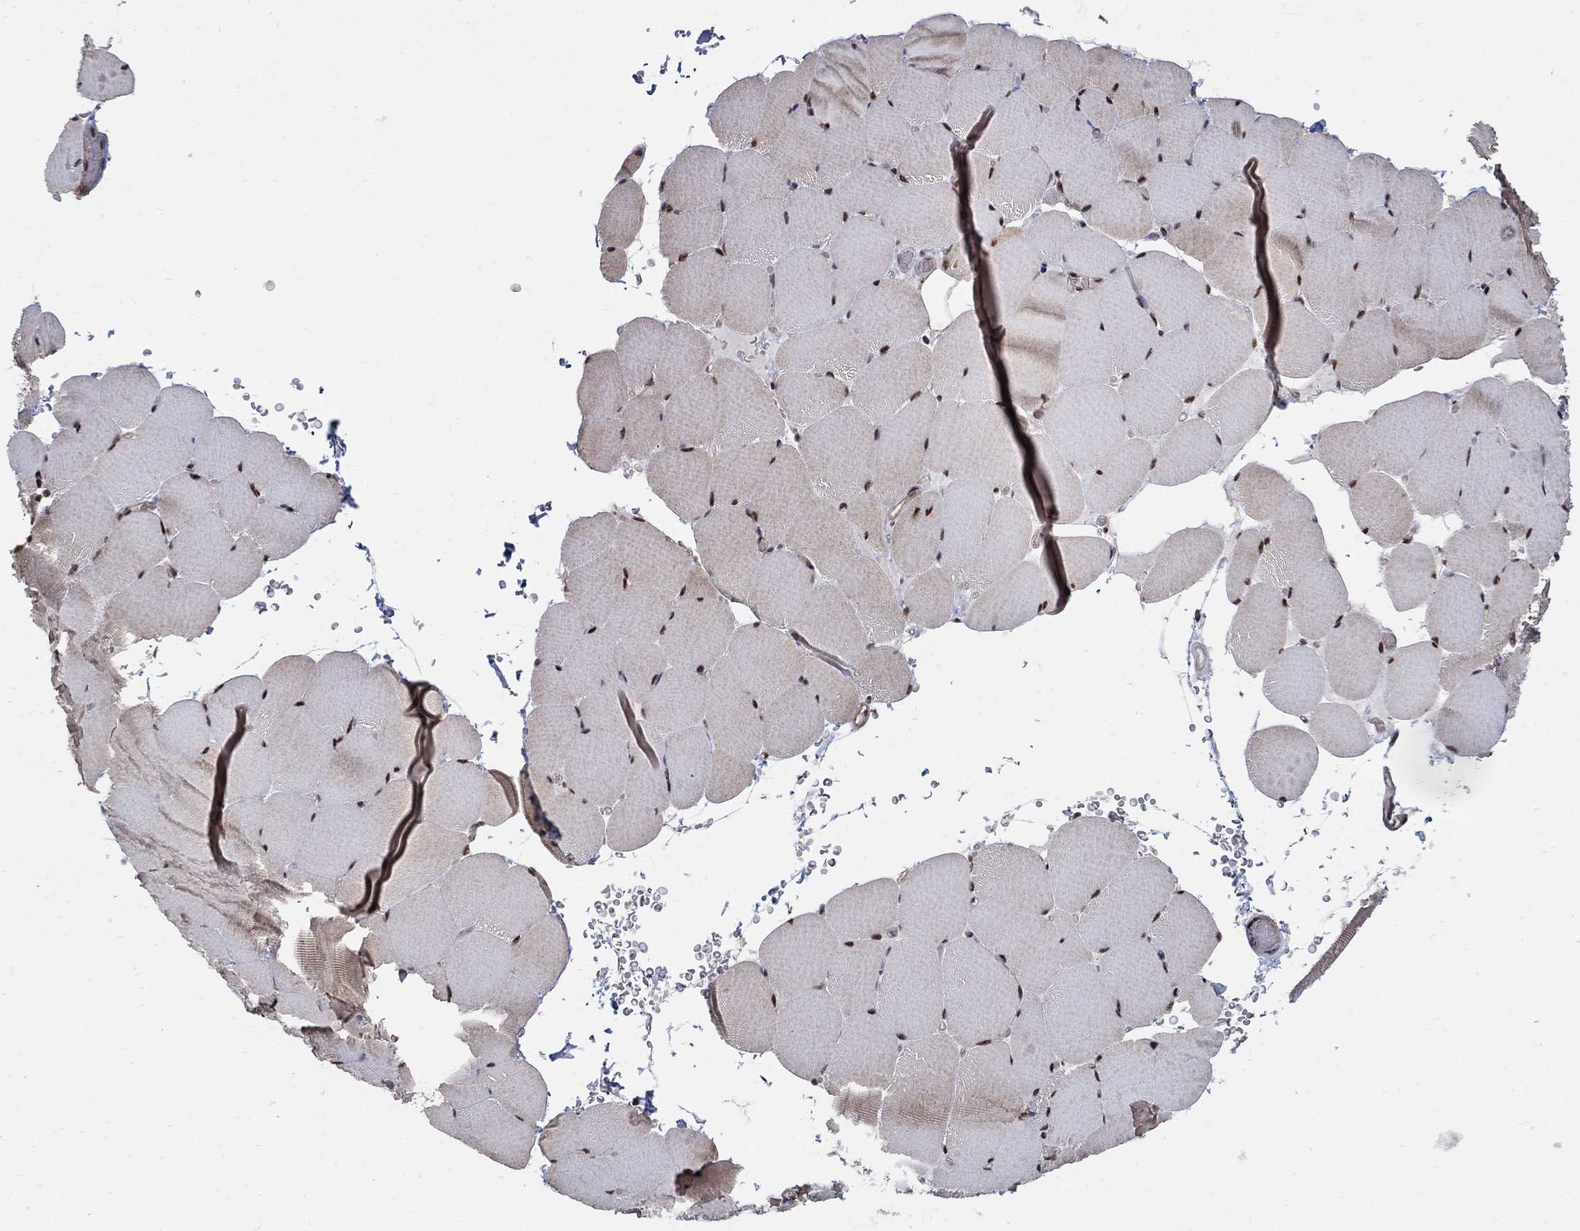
{"staining": {"intensity": "moderate", "quantity": "25%-75%", "location": "cytoplasmic/membranous,nuclear"}, "tissue": "skeletal muscle", "cell_type": "Myocytes", "image_type": "normal", "snomed": [{"axis": "morphology", "description": "Normal tissue, NOS"}, {"axis": "topography", "description": "Skeletal muscle"}], "caption": "Human skeletal muscle stained with a brown dye demonstrates moderate cytoplasmic/membranous,nuclear positive expression in approximately 25%-75% of myocytes.", "gene": "PNISR", "patient": {"sex": "female", "age": 37}}